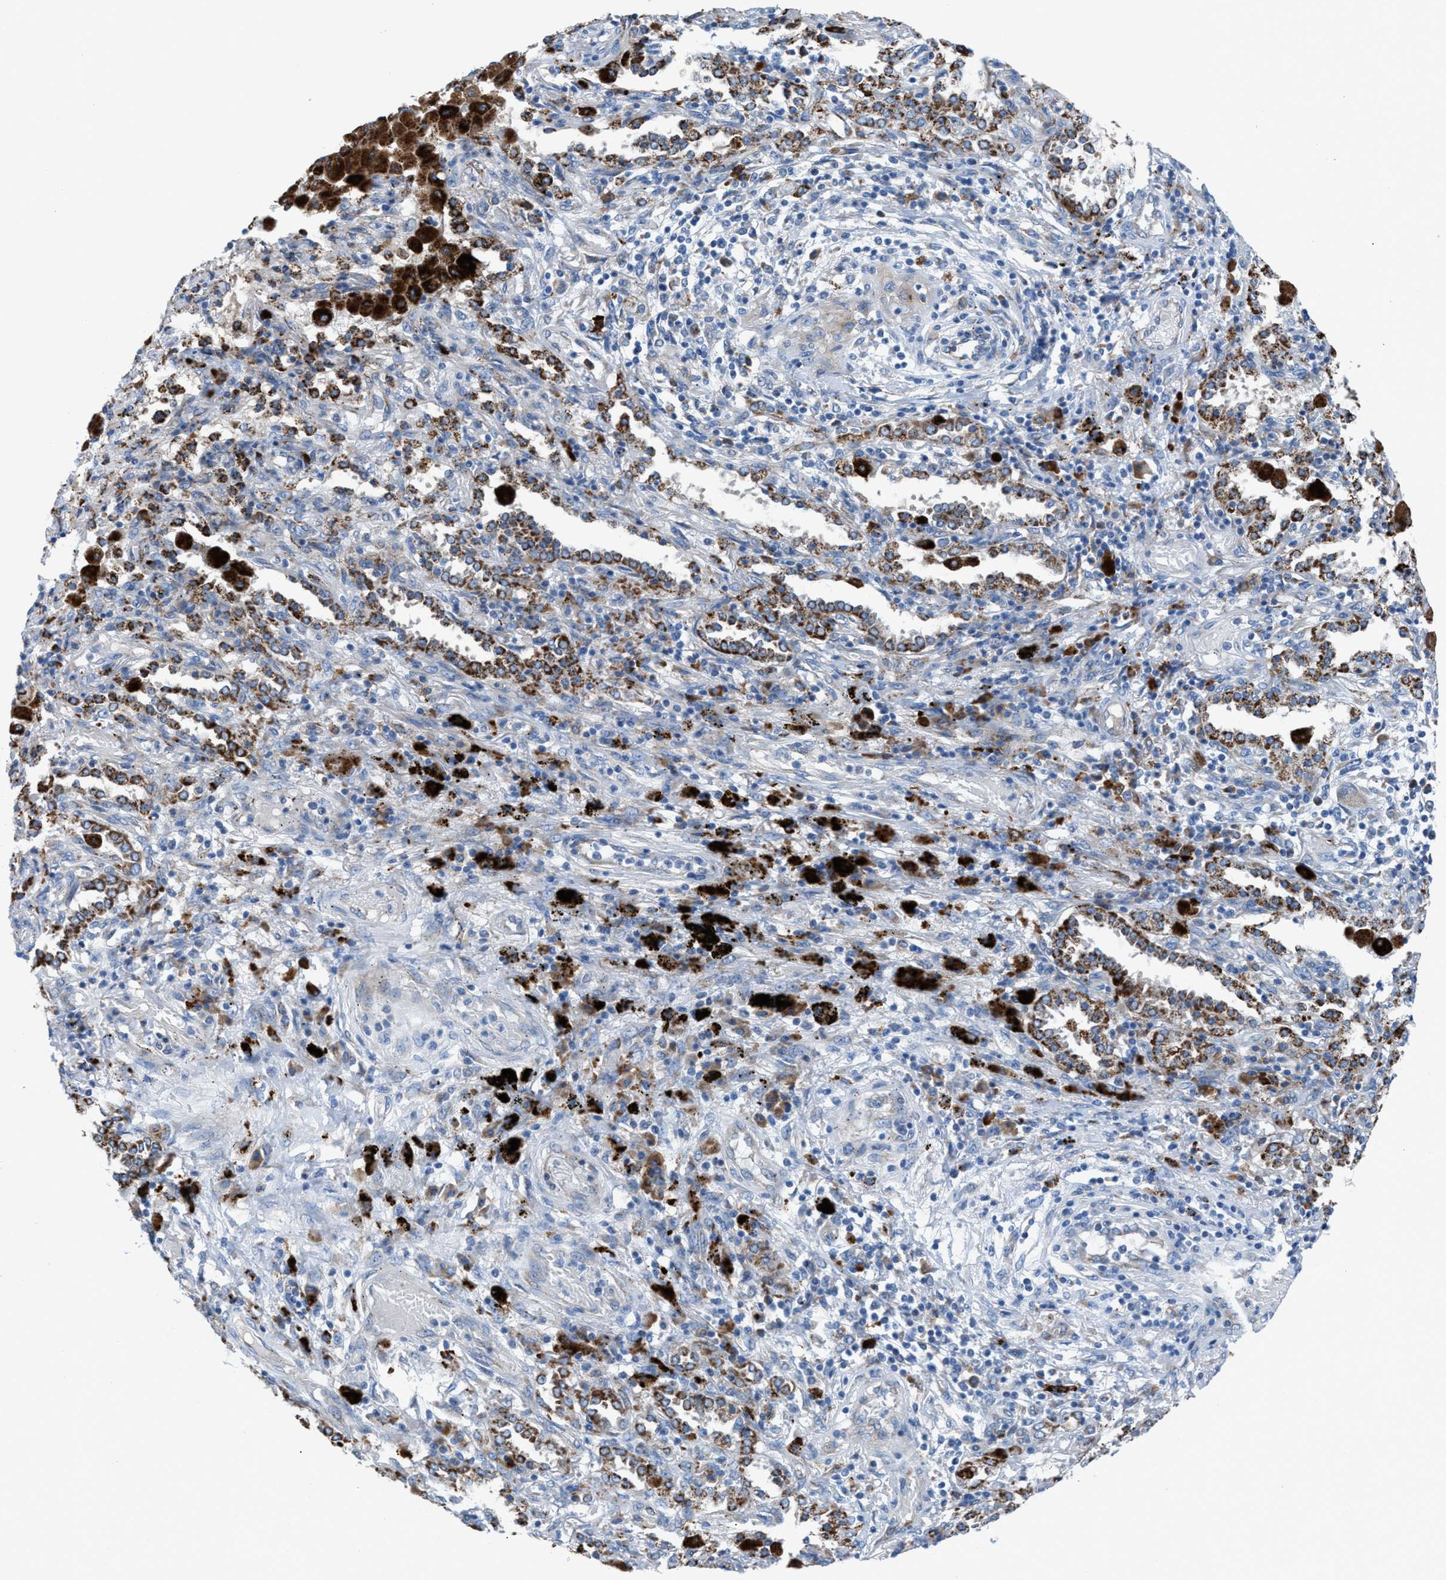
{"staining": {"intensity": "moderate", "quantity": "25%-75%", "location": "cytoplasmic/membranous"}, "tissue": "lung cancer", "cell_type": "Tumor cells", "image_type": "cancer", "snomed": [{"axis": "morphology", "description": "Squamous cell carcinoma, NOS"}, {"axis": "topography", "description": "Lung"}], "caption": "Squamous cell carcinoma (lung) was stained to show a protein in brown. There is medium levels of moderate cytoplasmic/membranous expression in about 25%-75% of tumor cells. The staining was performed using DAB (3,3'-diaminobenzidine) to visualize the protein expression in brown, while the nuclei were stained in blue with hematoxylin (Magnification: 20x).", "gene": "CD1B", "patient": {"sex": "female", "age": 47}}